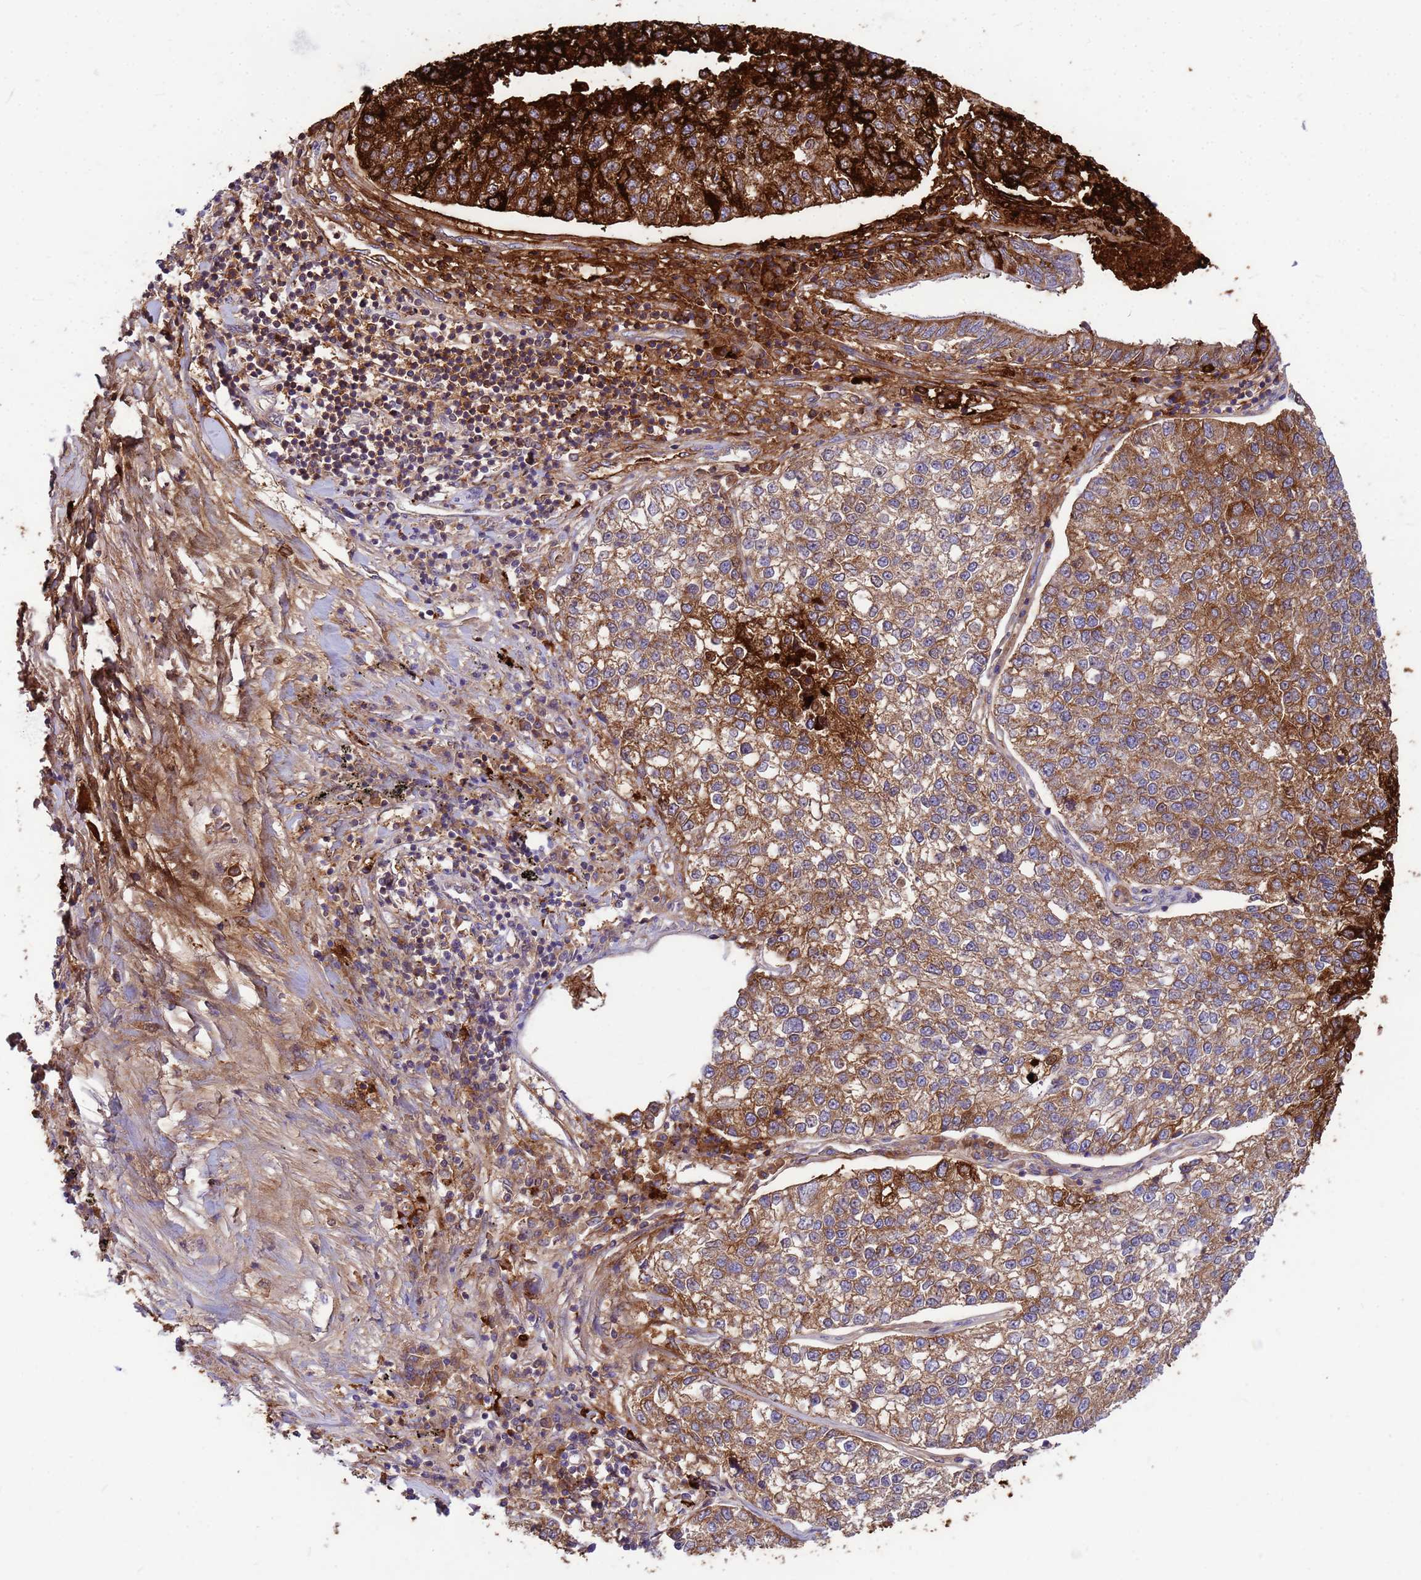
{"staining": {"intensity": "moderate", "quantity": "25%-75%", "location": "cytoplasmic/membranous"}, "tissue": "lung cancer", "cell_type": "Tumor cells", "image_type": "cancer", "snomed": [{"axis": "morphology", "description": "Adenocarcinoma, NOS"}, {"axis": "topography", "description": "Lung"}], "caption": "Immunohistochemistry of adenocarcinoma (lung) displays medium levels of moderate cytoplasmic/membranous expression in approximately 25%-75% of tumor cells.", "gene": "ORM1", "patient": {"sex": "male", "age": 49}}